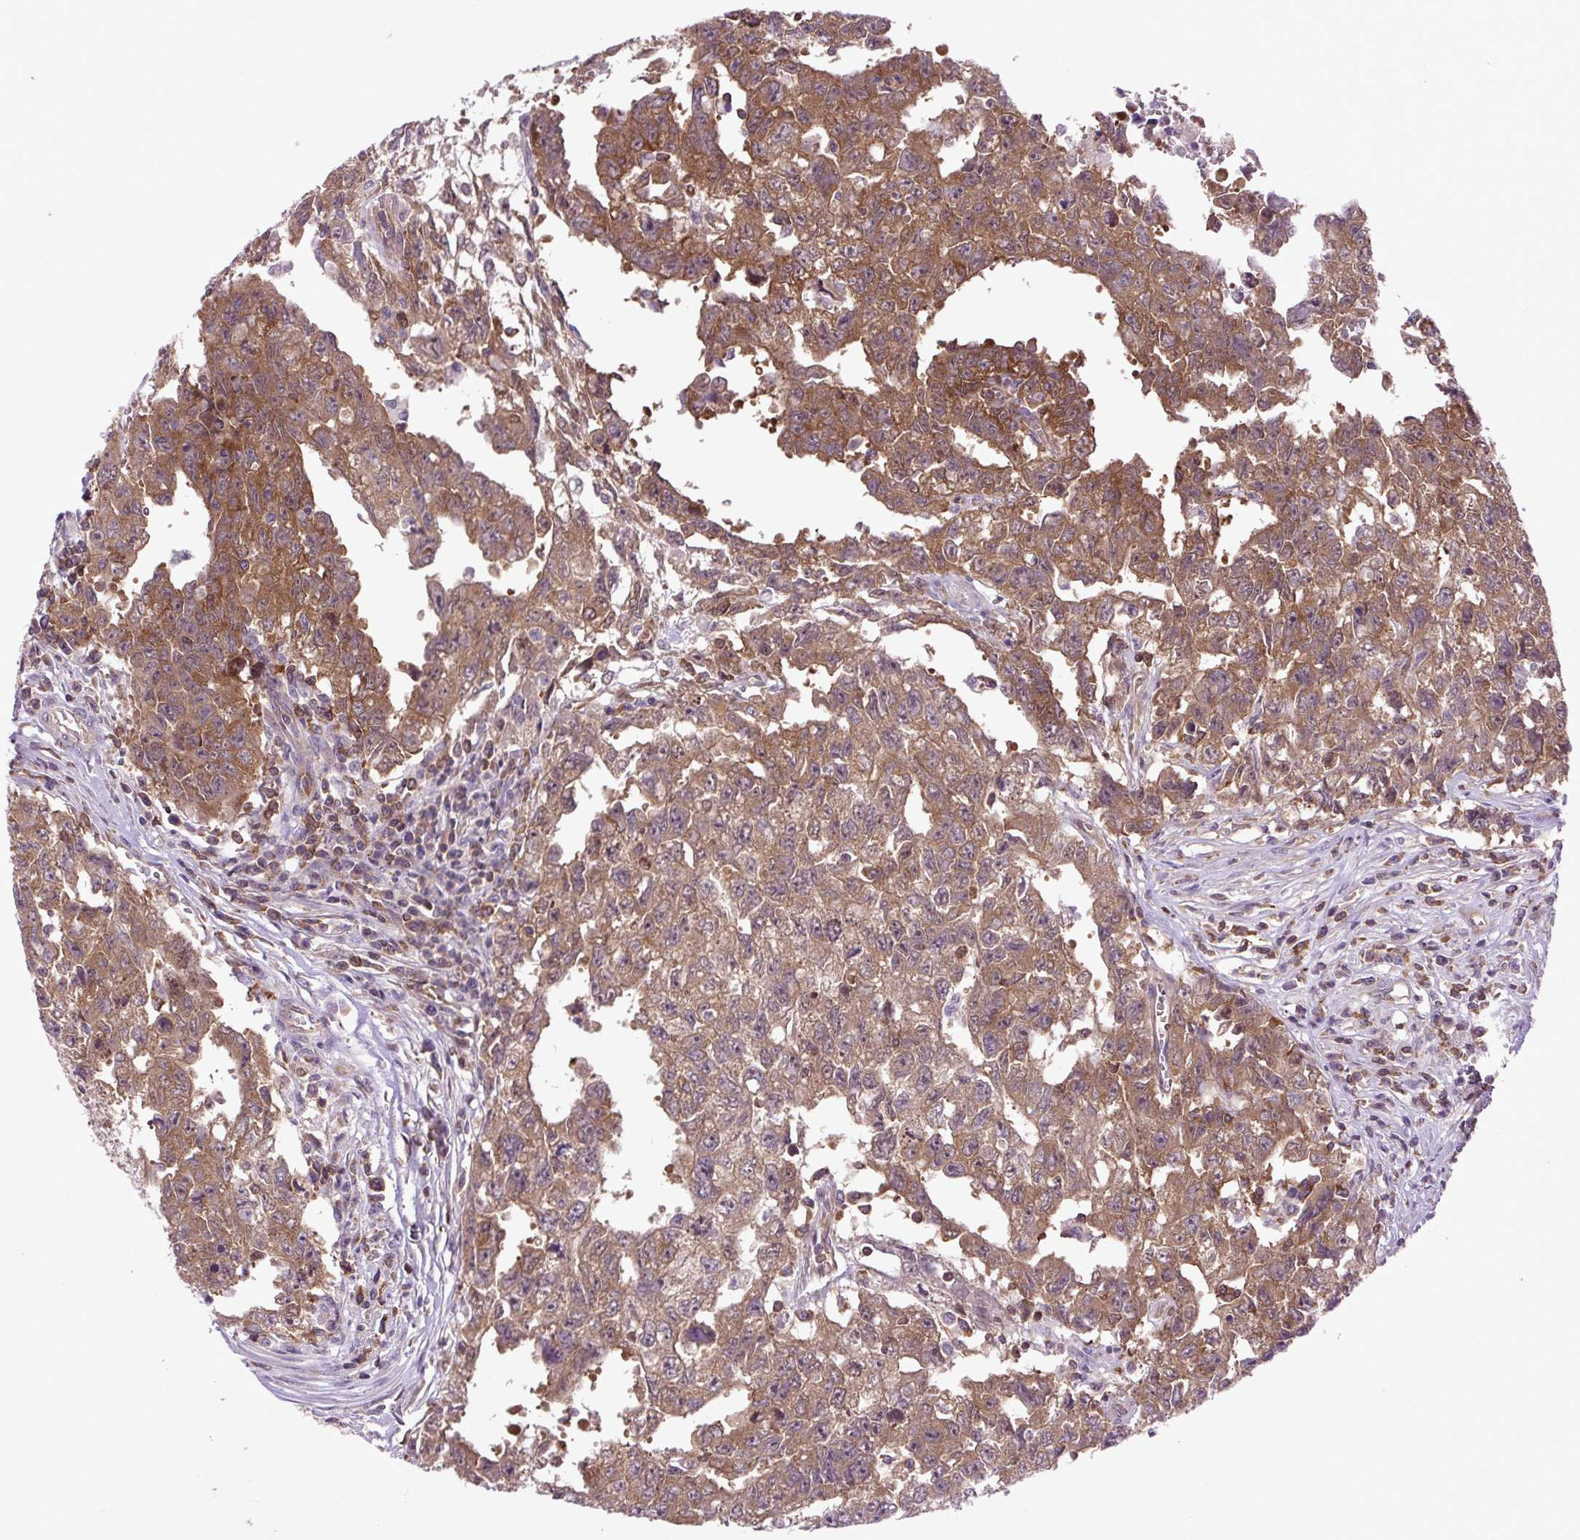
{"staining": {"intensity": "moderate", "quantity": ">75%", "location": "cytoplasmic/membranous"}, "tissue": "testis cancer", "cell_type": "Tumor cells", "image_type": "cancer", "snomed": [{"axis": "morphology", "description": "Carcinoma, Embryonal, NOS"}, {"axis": "topography", "description": "Testis"}], "caption": "Testis cancer stained for a protein exhibits moderate cytoplasmic/membranous positivity in tumor cells. (DAB (3,3'-diaminobenzidine) IHC, brown staining for protein, blue staining for nuclei).", "gene": "PLCG1", "patient": {"sex": "male", "age": 24}}